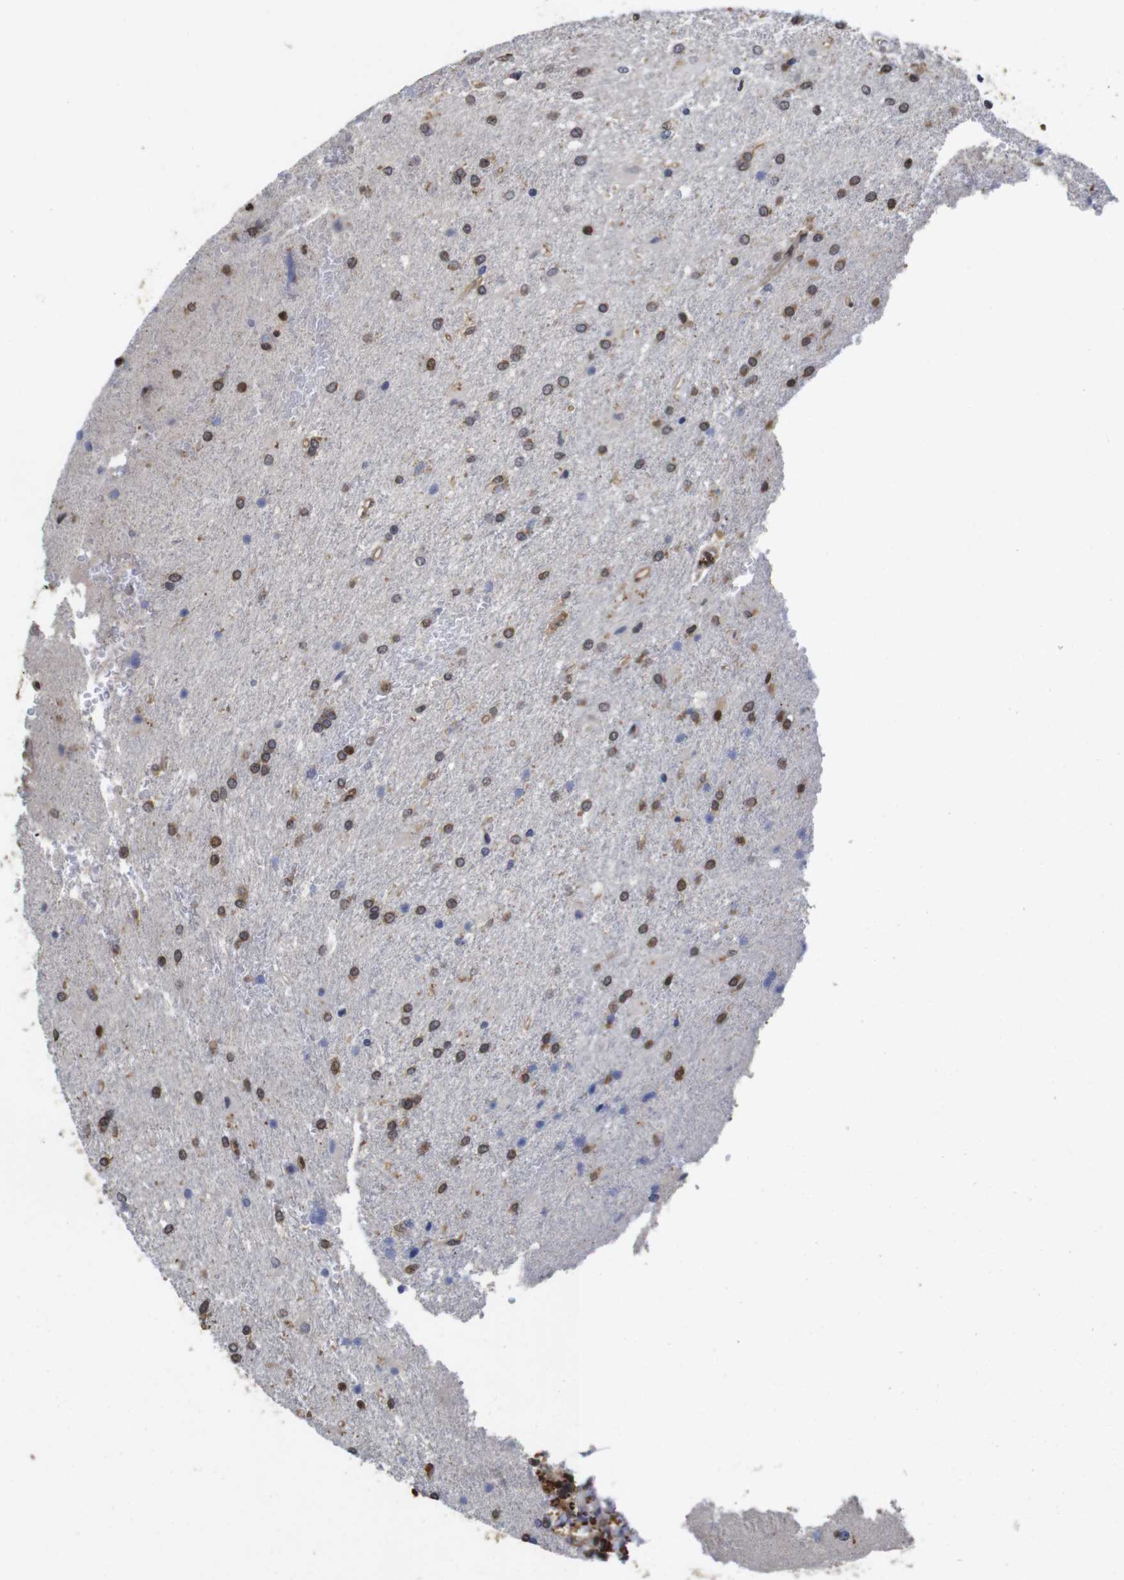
{"staining": {"intensity": "moderate", "quantity": ">75%", "location": "cytoplasmic/membranous,nuclear"}, "tissue": "glioma", "cell_type": "Tumor cells", "image_type": "cancer", "snomed": [{"axis": "morphology", "description": "Glioma, malignant, High grade"}, {"axis": "topography", "description": "Brain"}], "caption": "Immunohistochemistry (IHC) photomicrograph of high-grade glioma (malignant) stained for a protein (brown), which demonstrates medium levels of moderate cytoplasmic/membranous and nuclear expression in approximately >75% of tumor cells.", "gene": "SUMO3", "patient": {"sex": "male", "age": 71}}